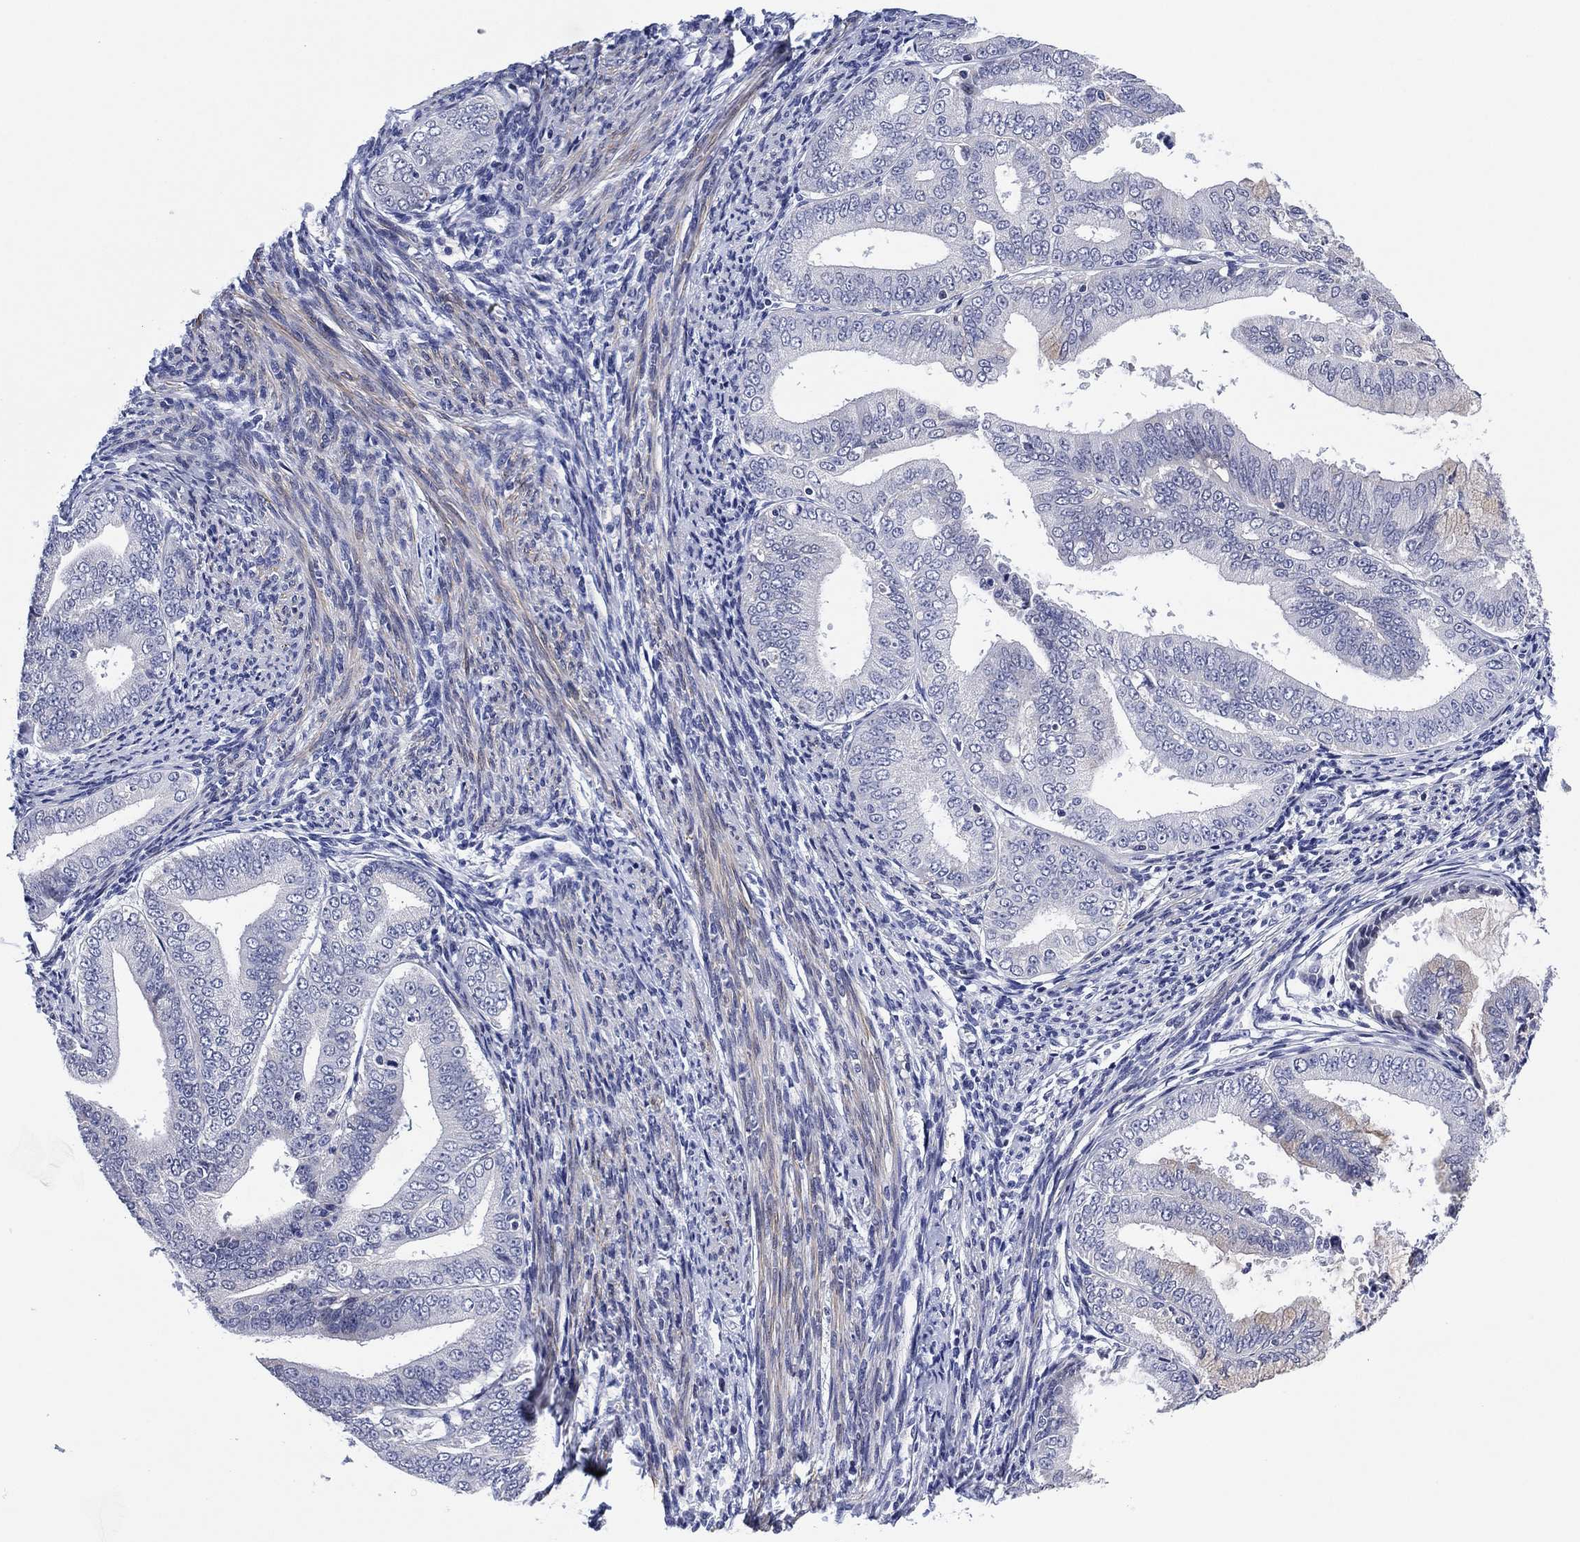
{"staining": {"intensity": "negative", "quantity": "none", "location": "none"}, "tissue": "endometrial cancer", "cell_type": "Tumor cells", "image_type": "cancer", "snomed": [{"axis": "morphology", "description": "Adenocarcinoma, NOS"}, {"axis": "topography", "description": "Endometrium"}], "caption": "An immunohistochemistry photomicrograph of adenocarcinoma (endometrial) is shown. There is no staining in tumor cells of adenocarcinoma (endometrial).", "gene": "CLIP3", "patient": {"sex": "female", "age": 63}}